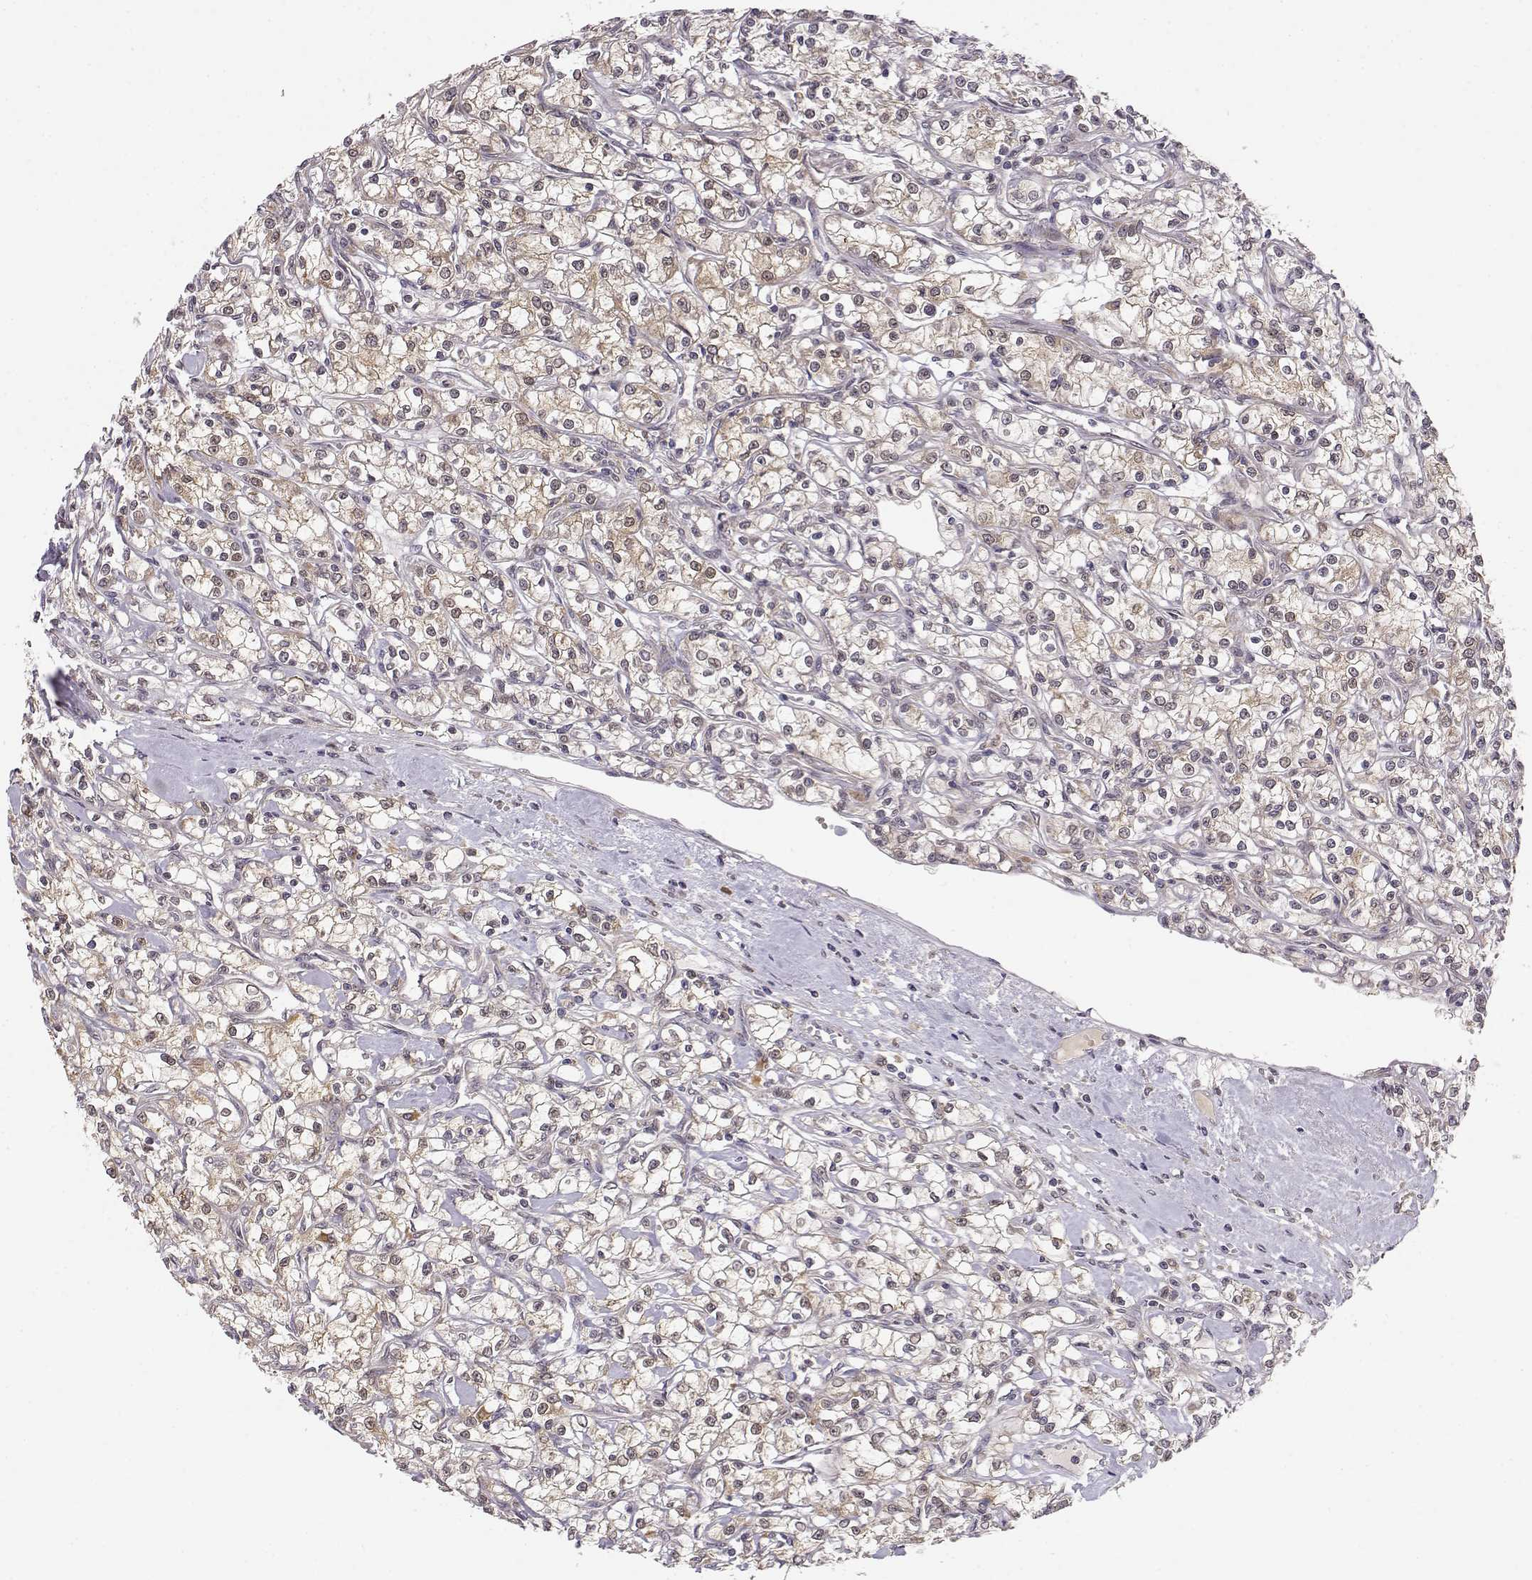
{"staining": {"intensity": "weak", "quantity": "25%-75%", "location": "cytoplasmic/membranous"}, "tissue": "renal cancer", "cell_type": "Tumor cells", "image_type": "cancer", "snomed": [{"axis": "morphology", "description": "Adenocarcinoma, NOS"}, {"axis": "topography", "description": "Kidney"}], "caption": "Immunohistochemistry (DAB) staining of human renal cancer (adenocarcinoma) exhibits weak cytoplasmic/membranous protein expression in about 25%-75% of tumor cells. (brown staining indicates protein expression, while blue staining denotes nuclei).", "gene": "ERGIC2", "patient": {"sex": "female", "age": 59}}